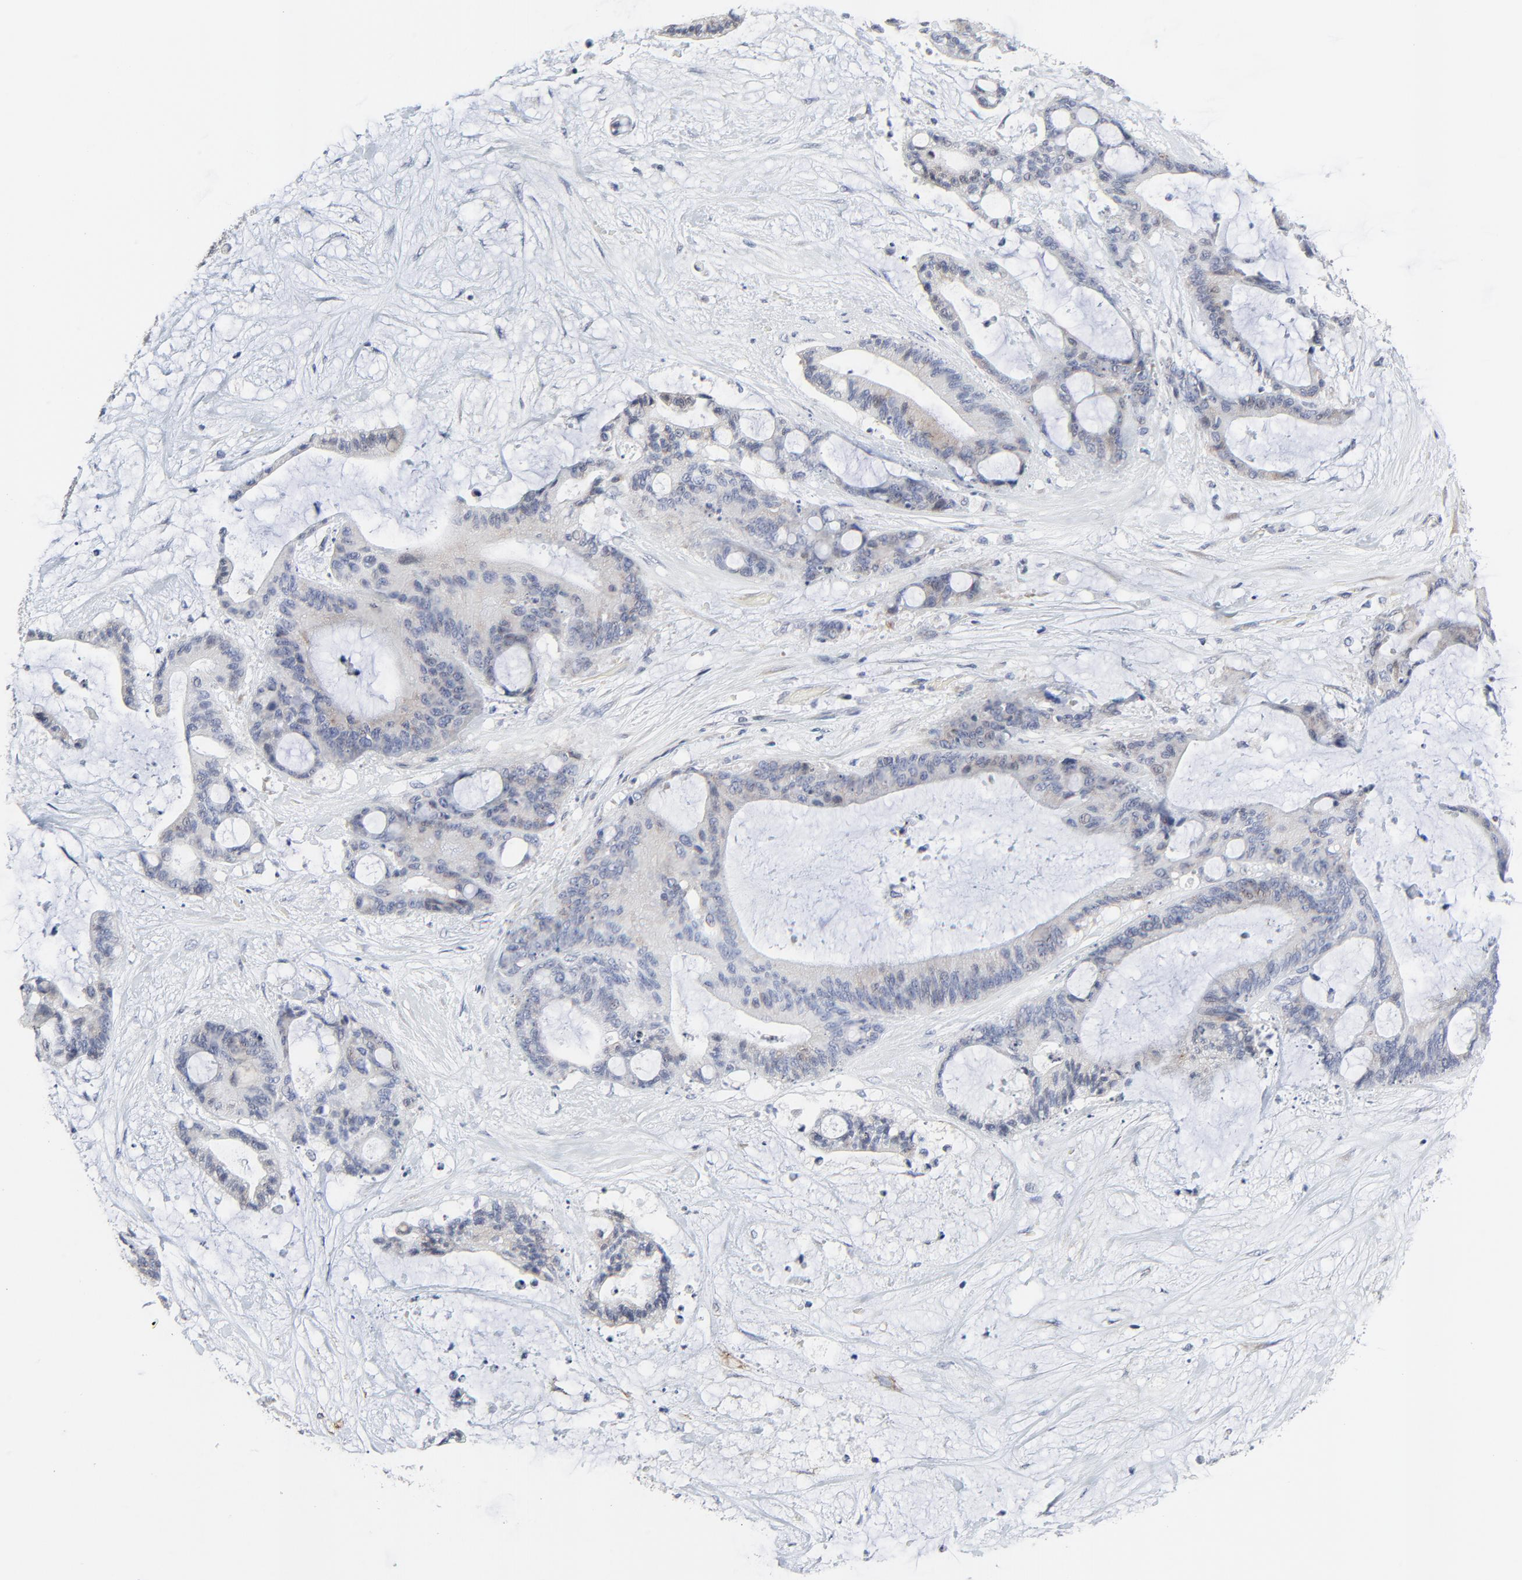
{"staining": {"intensity": "weak", "quantity": "<25%", "location": "cytoplasmic/membranous"}, "tissue": "liver cancer", "cell_type": "Tumor cells", "image_type": "cancer", "snomed": [{"axis": "morphology", "description": "Cholangiocarcinoma"}, {"axis": "topography", "description": "Liver"}], "caption": "Immunohistochemistry micrograph of liver cancer stained for a protein (brown), which displays no expression in tumor cells. (Stains: DAB (3,3'-diaminobenzidine) immunohistochemistry with hematoxylin counter stain, Microscopy: brightfield microscopy at high magnification).", "gene": "NLGN3", "patient": {"sex": "female", "age": 73}}